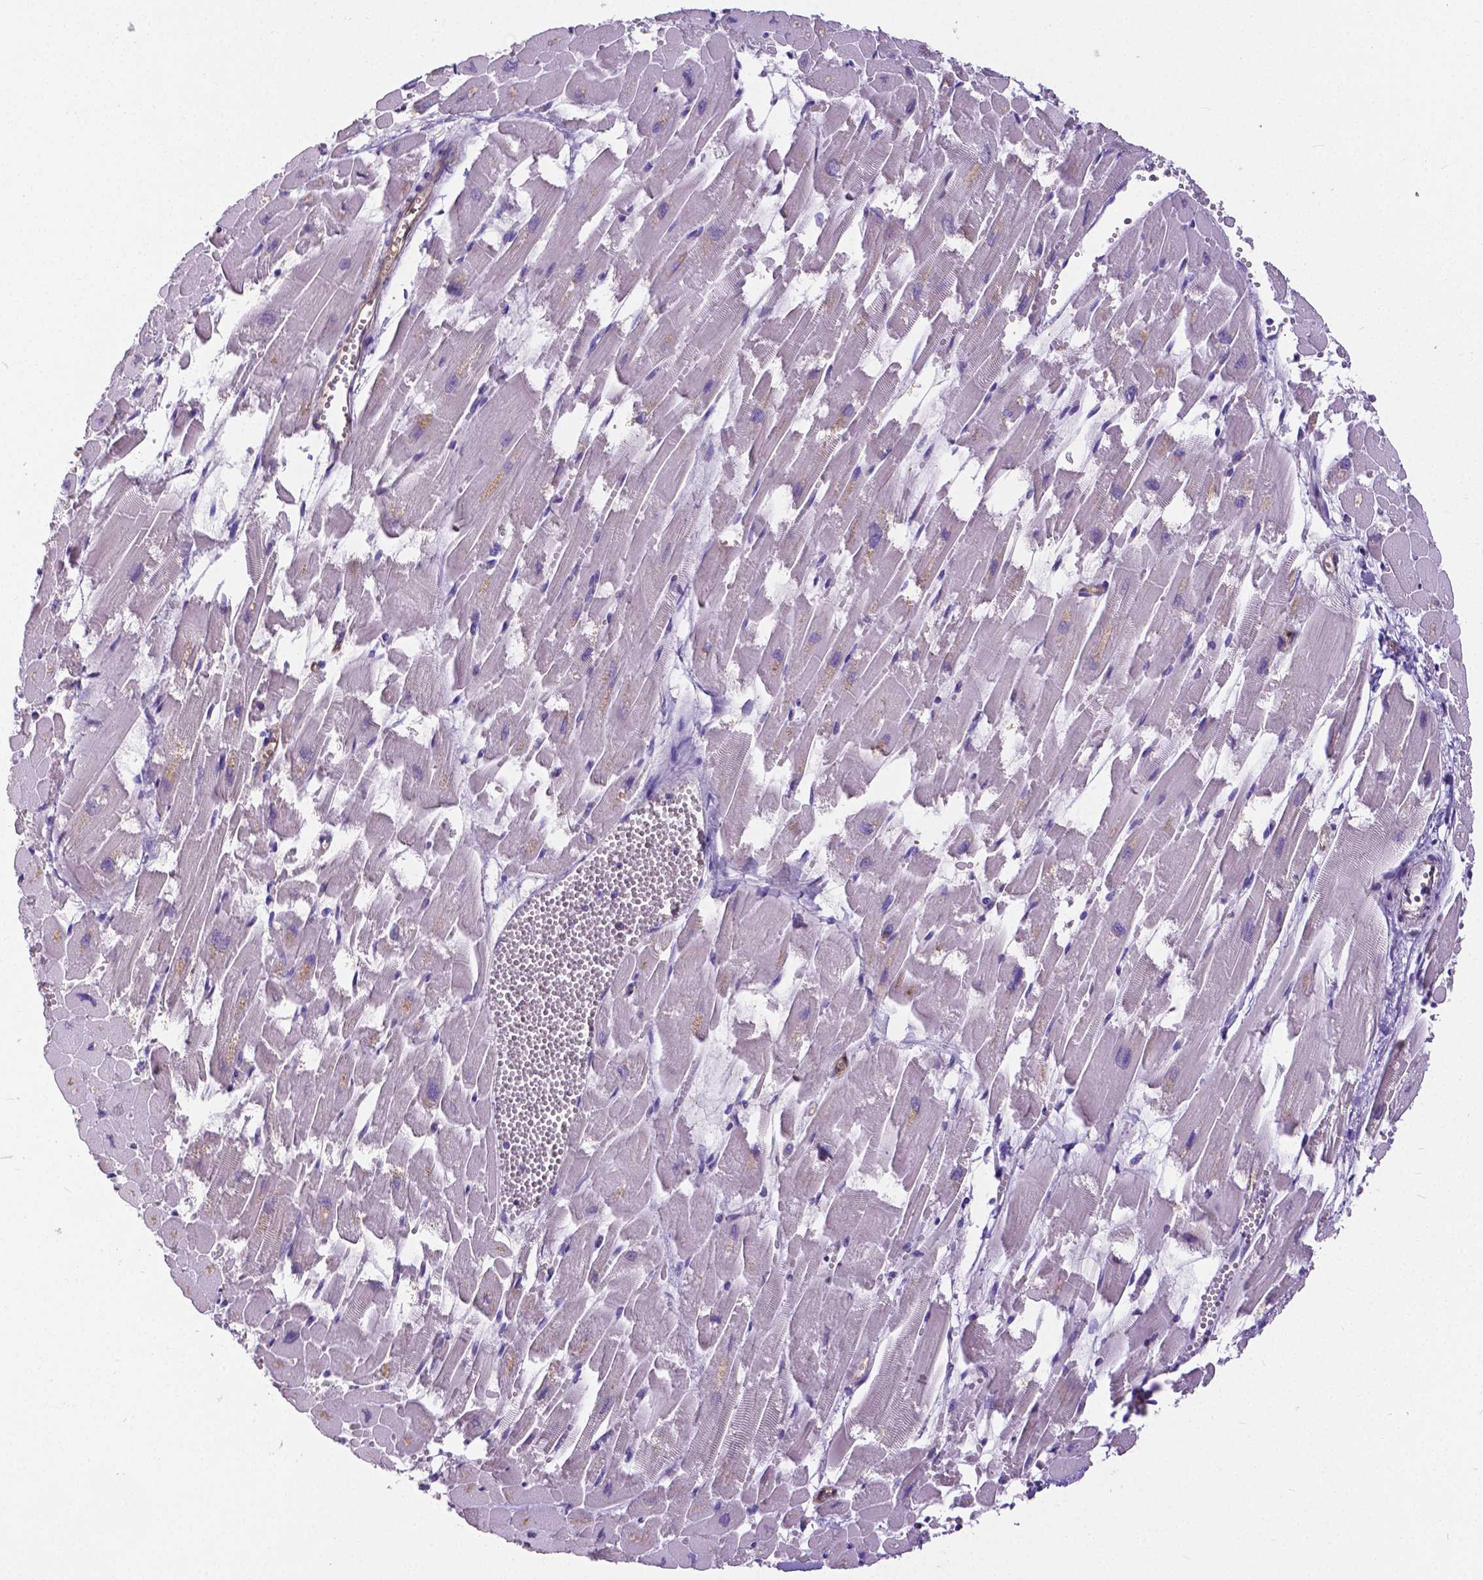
{"staining": {"intensity": "negative", "quantity": "none", "location": "none"}, "tissue": "heart muscle", "cell_type": "Cardiomyocytes", "image_type": "normal", "snomed": [{"axis": "morphology", "description": "Normal tissue, NOS"}, {"axis": "topography", "description": "Heart"}], "caption": "Immunohistochemistry of unremarkable heart muscle shows no positivity in cardiomyocytes. The staining was performed using DAB (3,3'-diaminobenzidine) to visualize the protein expression in brown, while the nuclei were stained in blue with hematoxylin (Magnification: 20x).", "gene": "OCLN", "patient": {"sex": "female", "age": 52}}